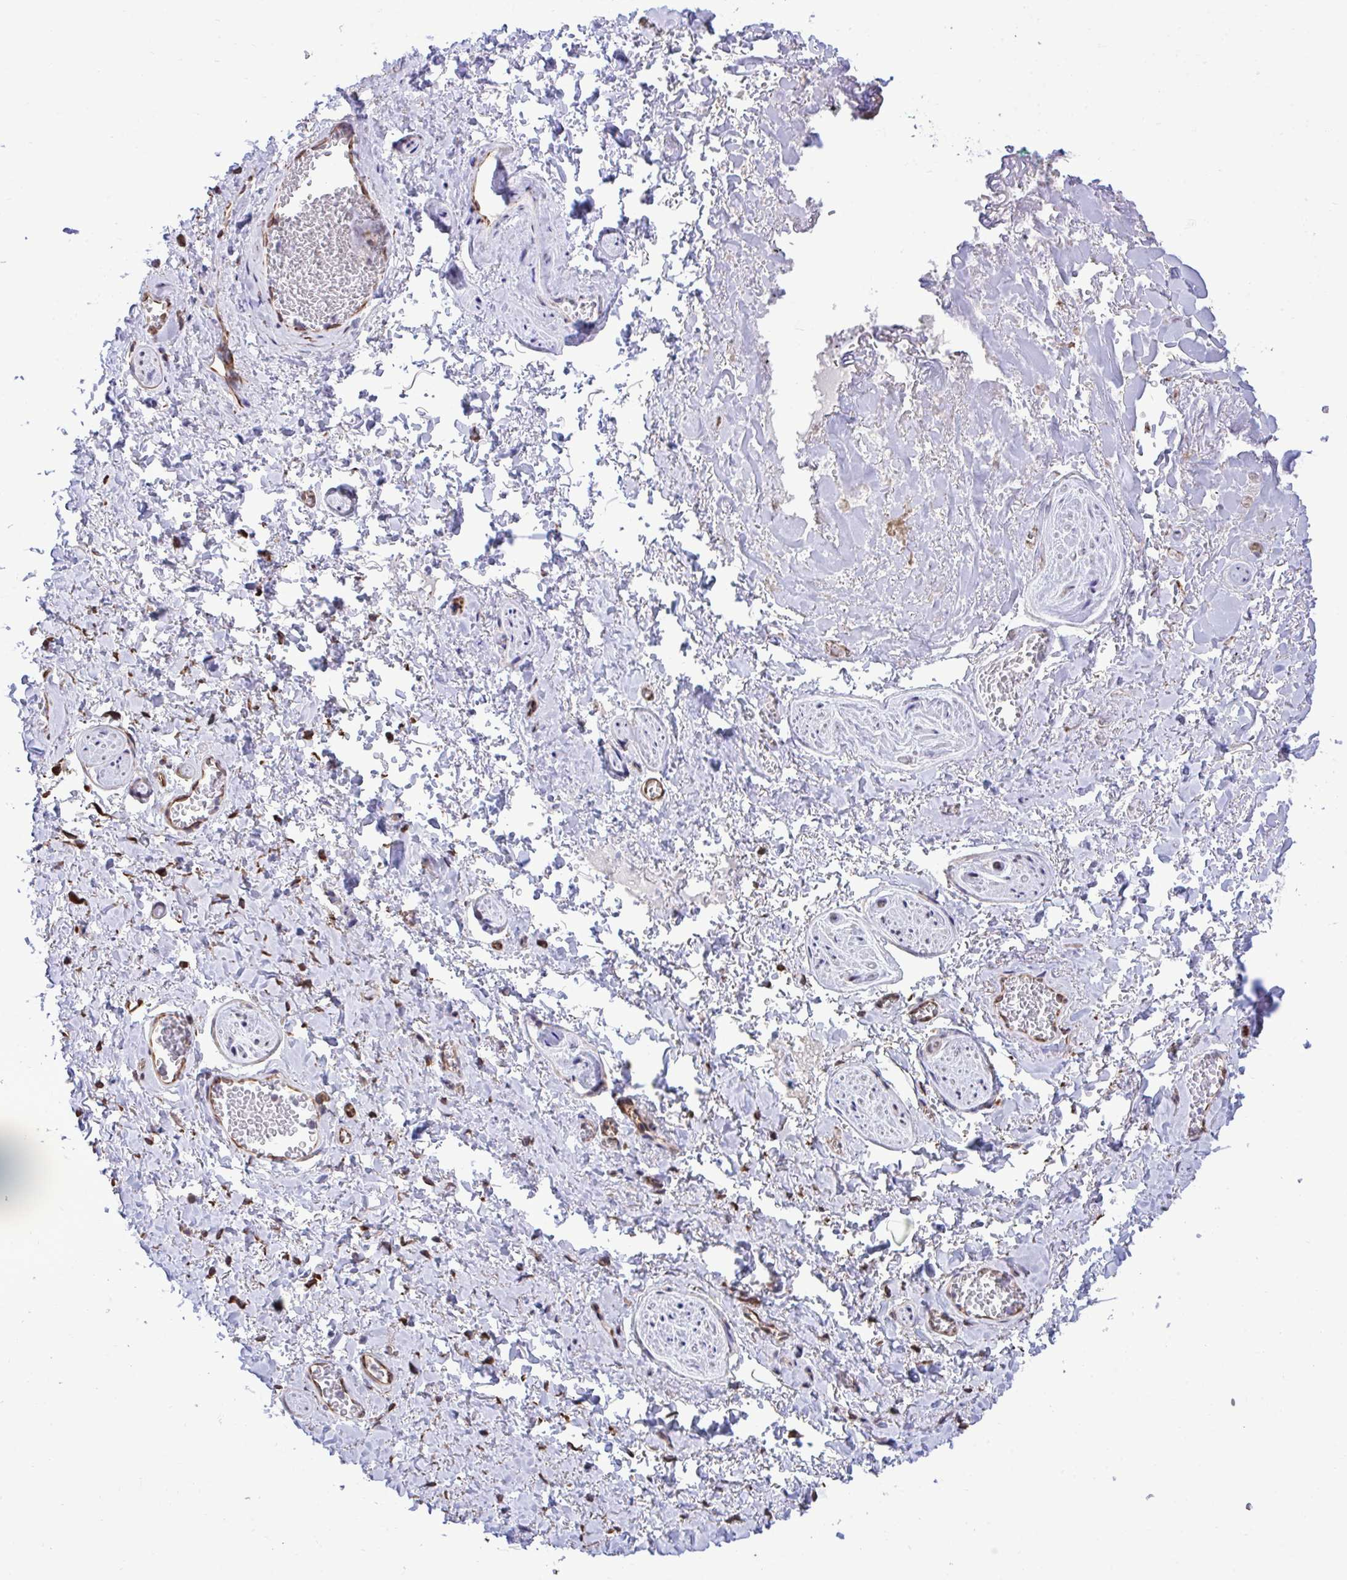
{"staining": {"intensity": "negative", "quantity": "none", "location": "none"}, "tissue": "adipose tissue", "cell_type": "Adipocytes", "image_type": "normal", "snomed": [{"axis": "morphology", "description": "Normal tissue, NOS"}, {"axis": "topography", "description": "Vulva"}, {"axis": "topography", "description": "Peripheral nerve tissue"}], "caption": "Immunohistochemistry of benign adipose tissue displays no expression in adipocytes.", "gene": "RPS15", "patient": {"sex": "female", "age": 66}}